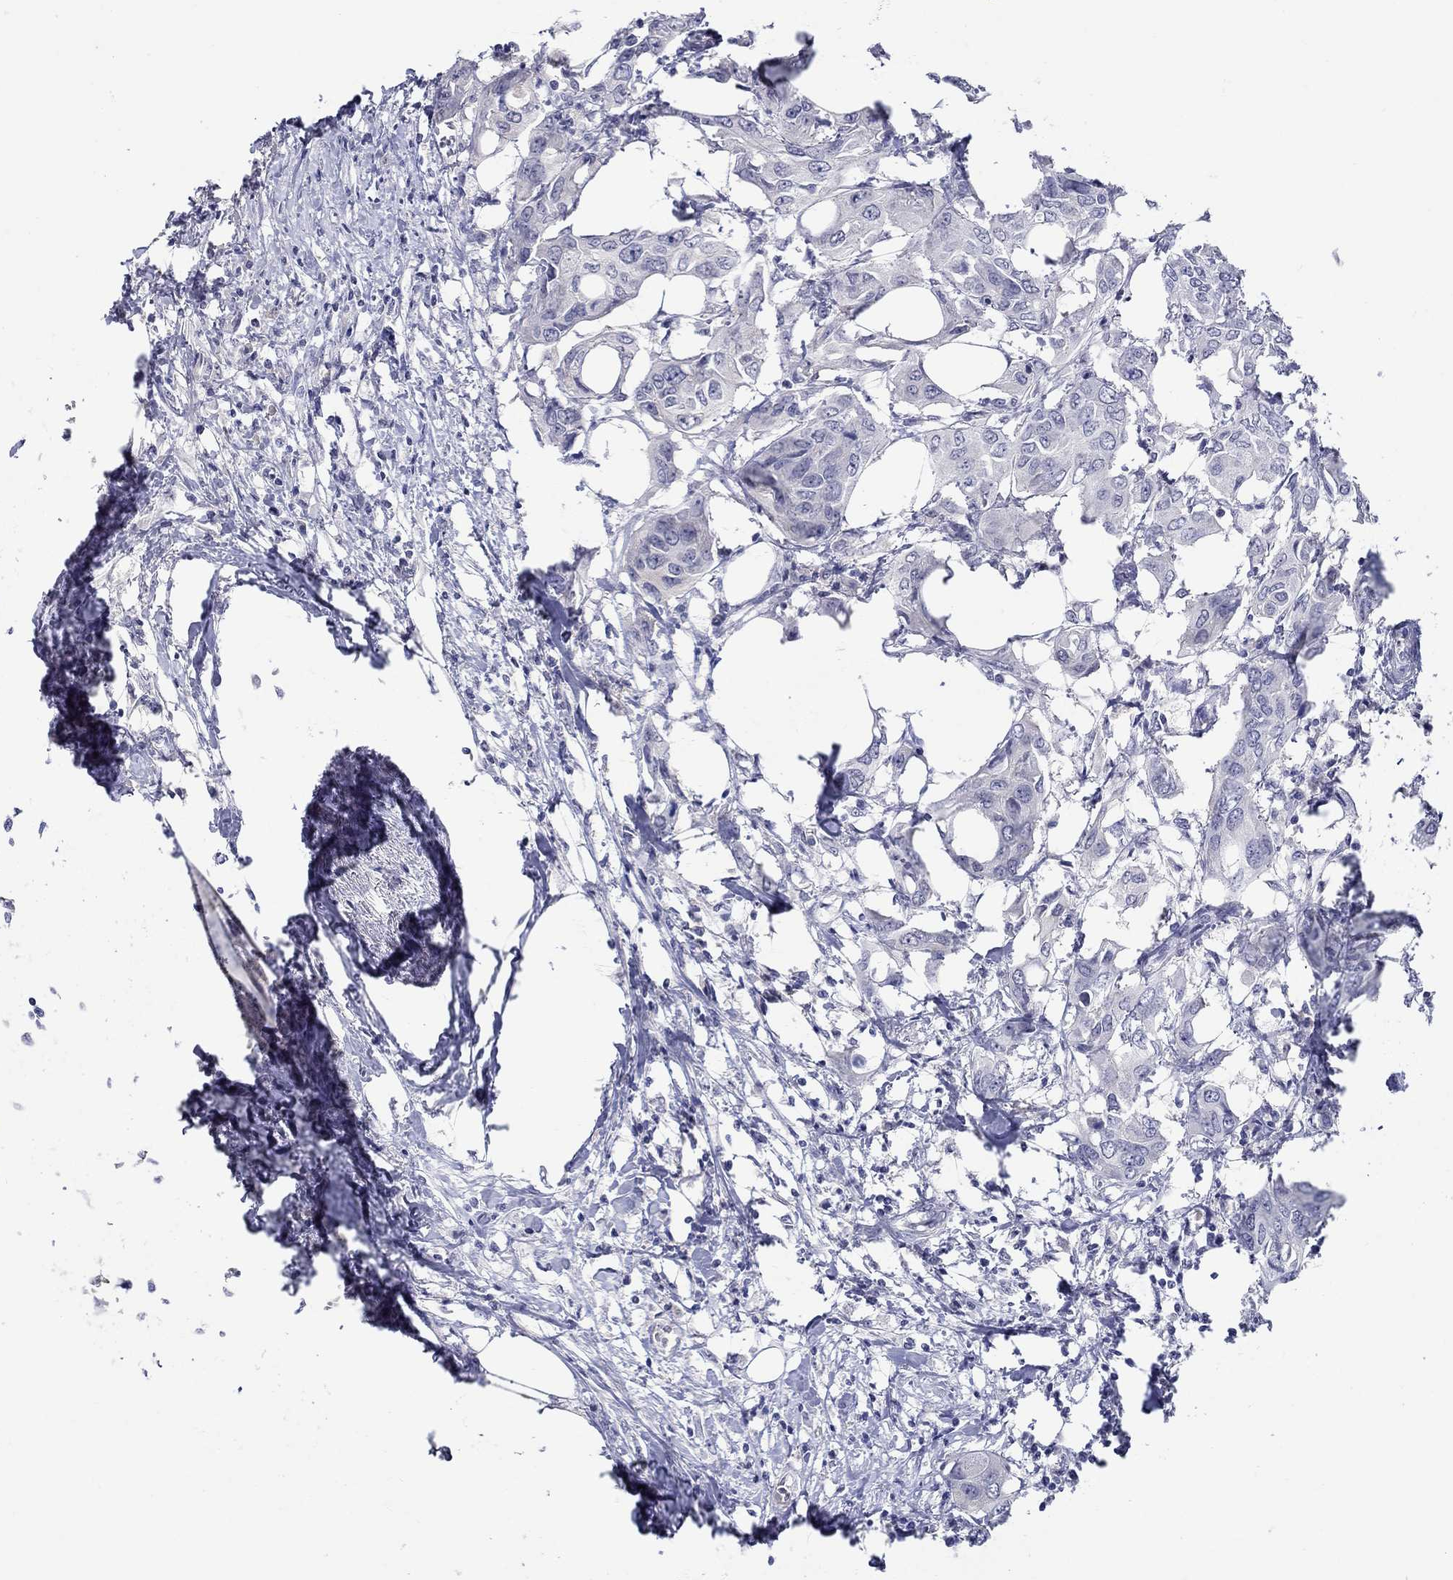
{"staining": {"intensity": "negative", "quantity": "none", "location": "none"}, "tissue": "urothelial cancer", "cell_type": "Tumor cells", "image_type": "cancer", "snomed": [{"axis": "morphology", "description": "Urothelial carcinoma, NOS"}, {"axis": "morphology", "description": "Urothelial carcinoma, High grade"}, {"axis": "topography", "description": "Urinary bladder"}], "caption": "Immunohistochemical staining of urothelial cancer exhibits no significant positivity in tumor cells.", "gene": "SLC30A3", "patient": {"sex": "male", "age": 63}}